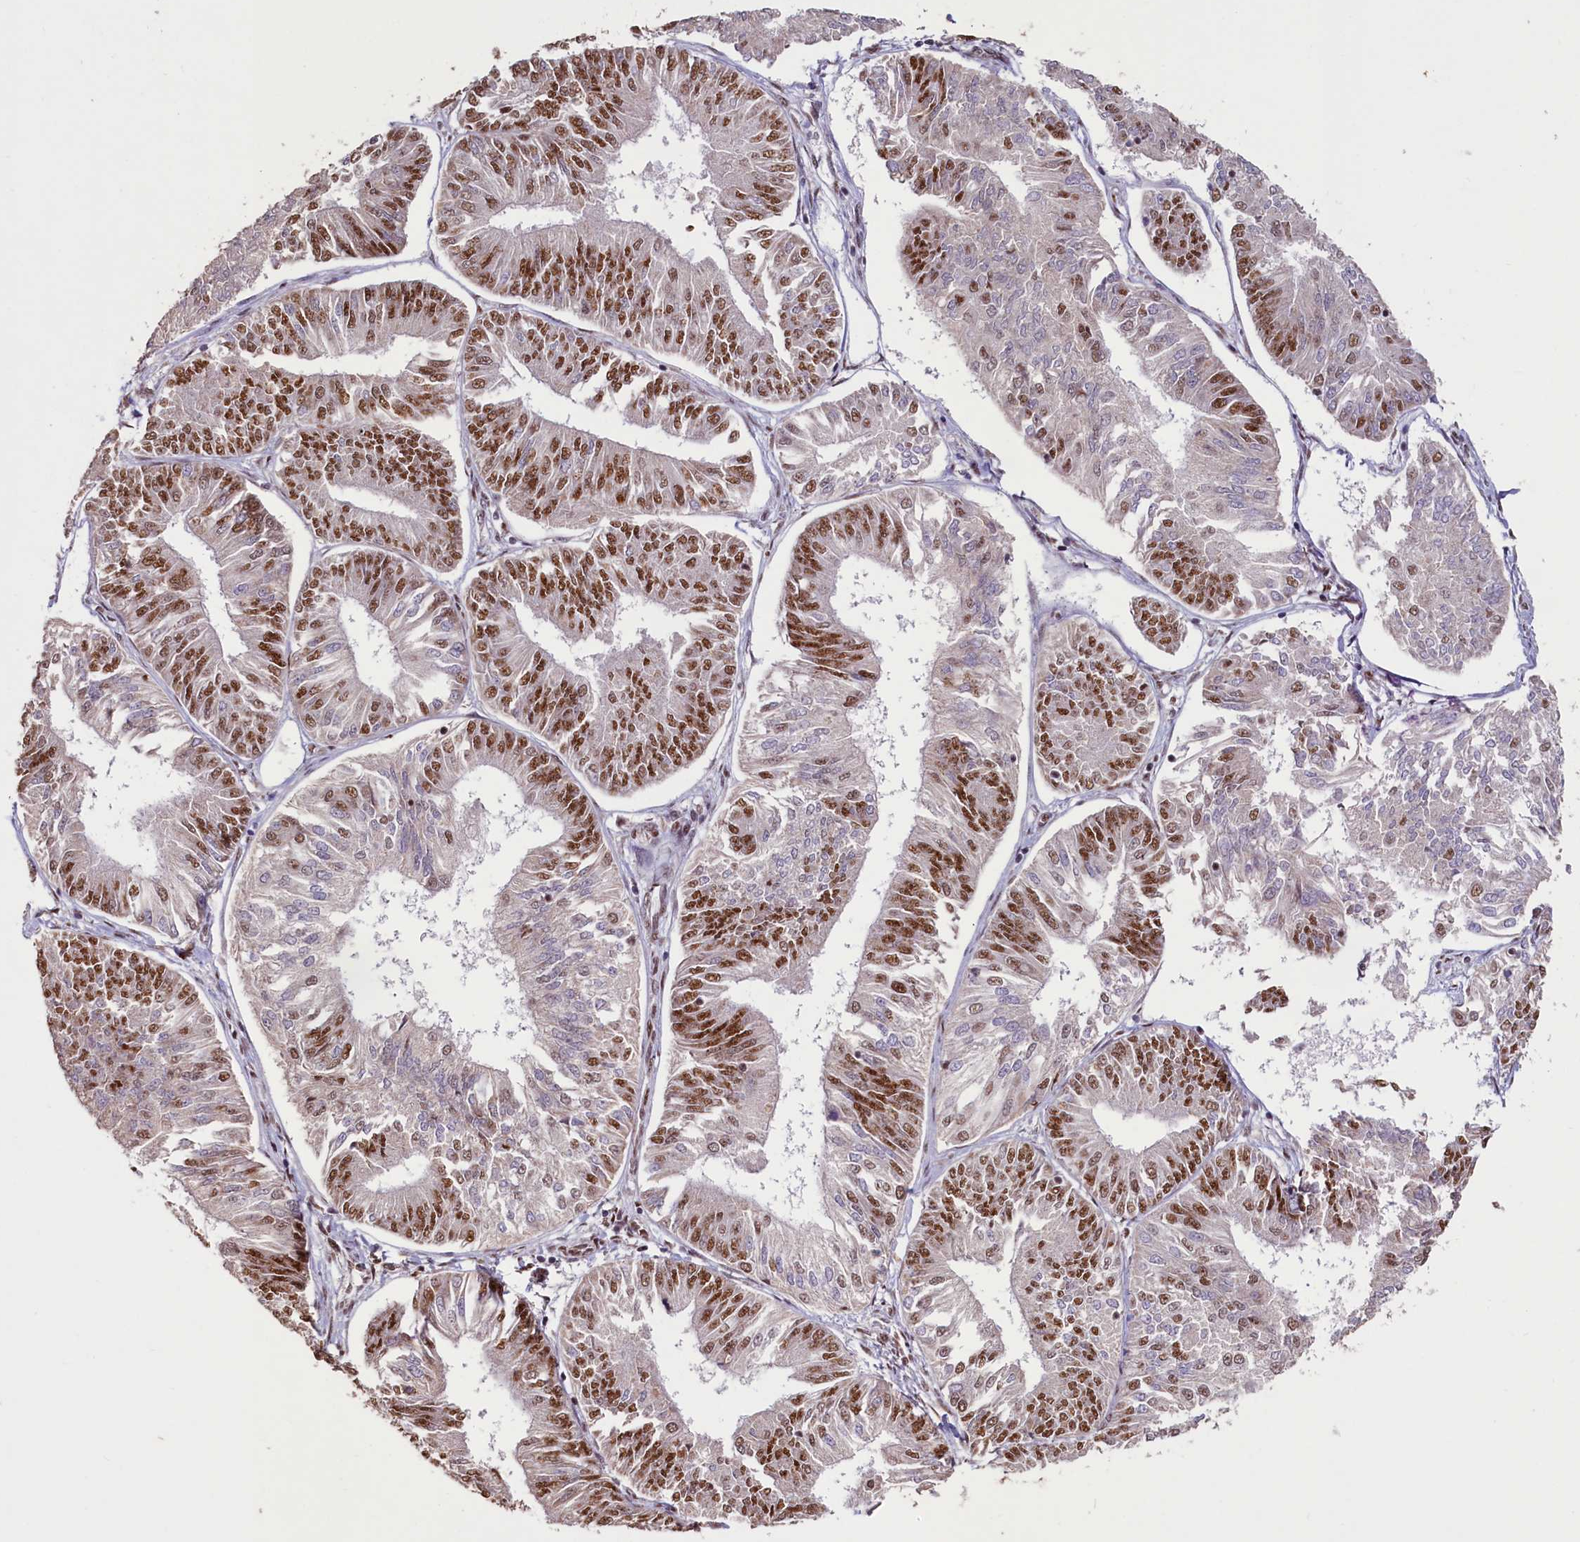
{"staining": {"intensity": "strong", "quantity": ">75%", "location": "nuclear"}, "tissue": "endometrial cancer", "cell_type": "Tumor cells", "image_type": "cancer", "snomed": [{"axis": "morphology", "description": "Adenocarcinoma, NOS"}, {"axis": "topography", "description": "Endometrium"}], "caption": "Endometrial cancer (adenocarcinoma) stained for a protein displays strong nuclear positivity in tumor cells.", "gene": "PDE6D", "patient": {"sex": "female", "age": 58}}